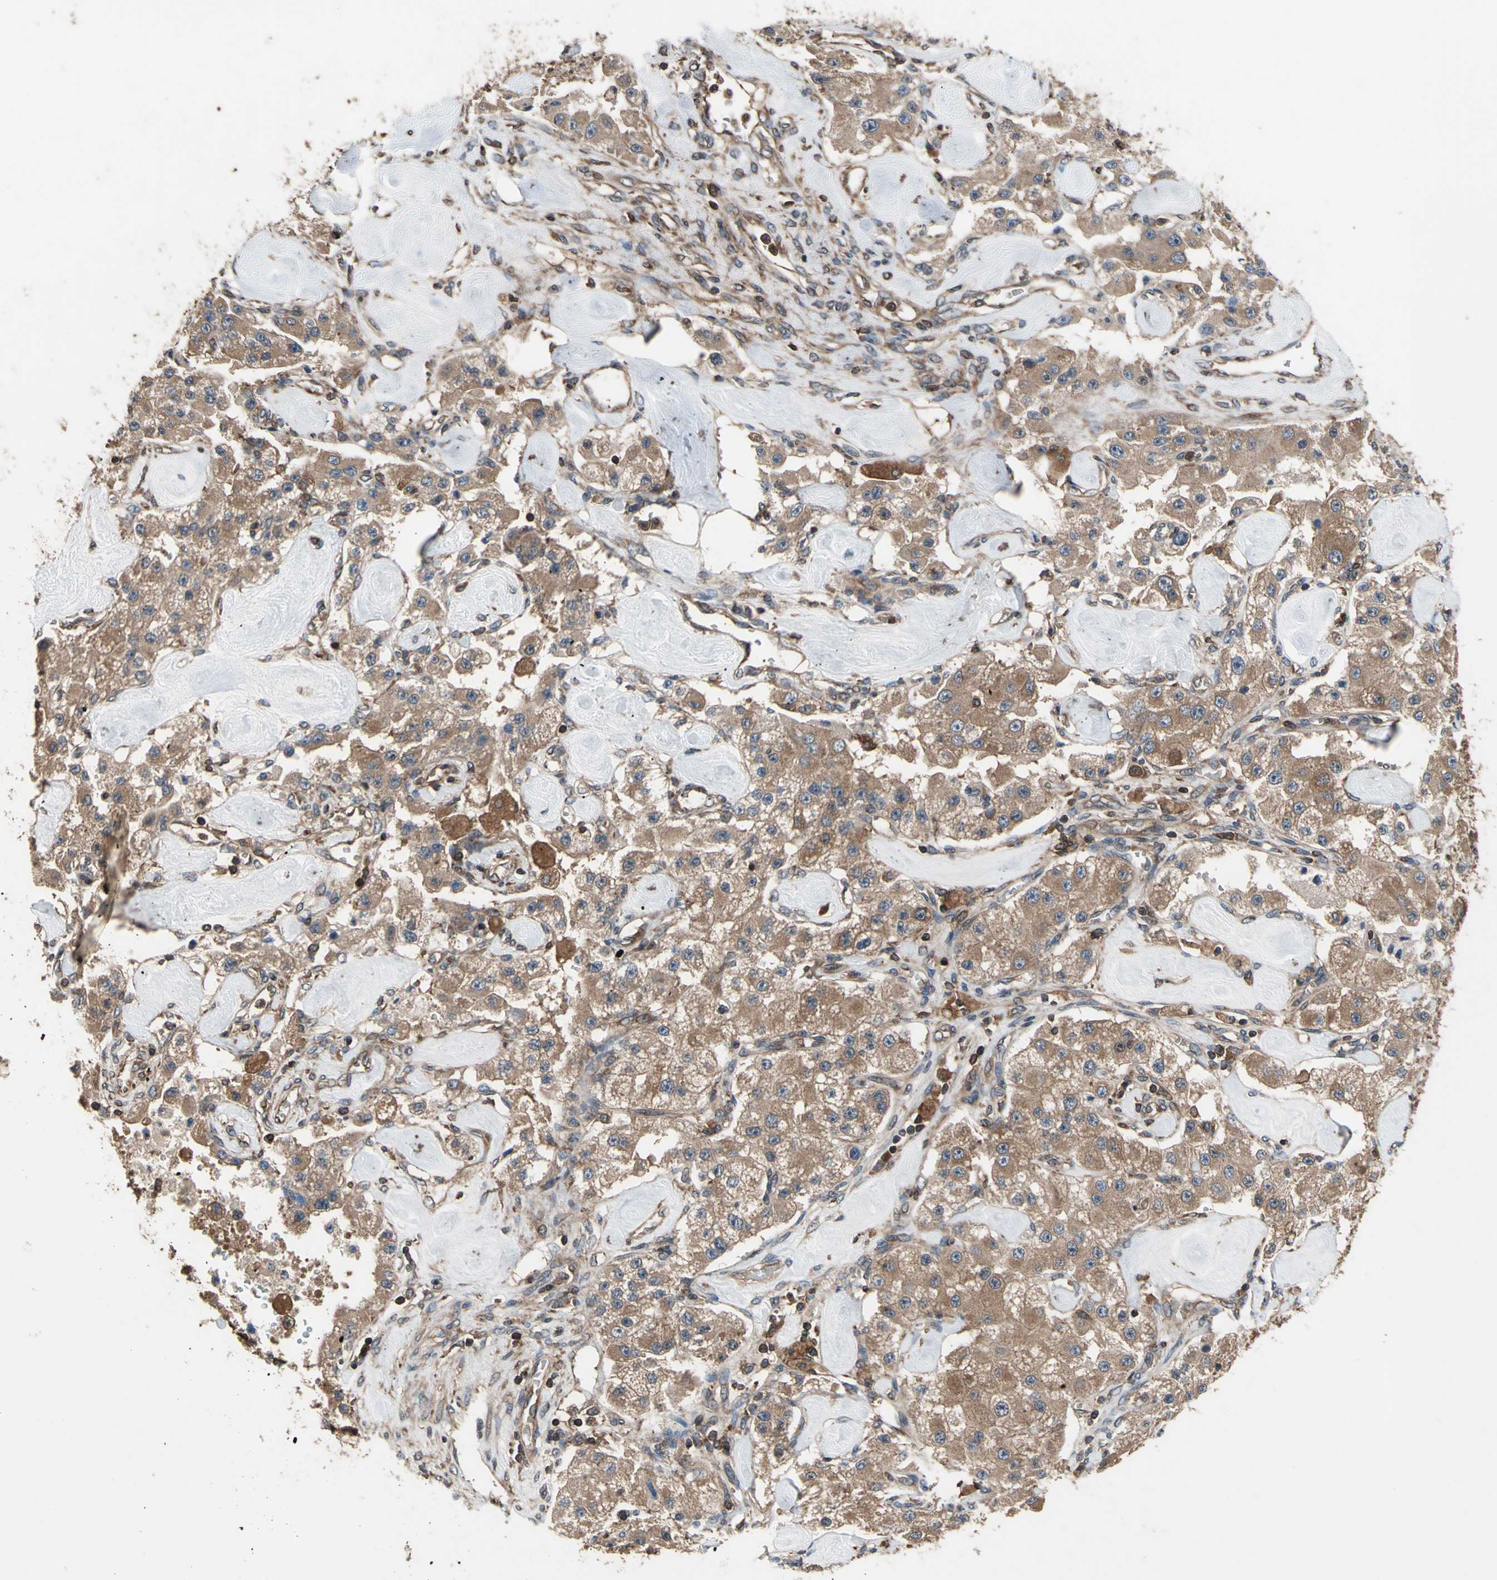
{"staining": {"intensity": "moderate", "quantity": ">75%", "location": "cytoplasmic/membranous"}, "tissue": "carcinoid", "cell_type": "Tumor cells", "image_type": "cancer", "snomed": [{"axis": "morphology", "description": "Carcinoid, malignant, NOS"}, {"axis": "topography", "description": "Pancreas"}], "caption": "Immunohistochemical staining of human carcinoid (malignant) displays medium levels of moderate cytoplasmic/membranous protein staining in approximately >75% of tumor cells.", "gene": "CAPN1", "patient": {"sex": "male", "age": 41}}